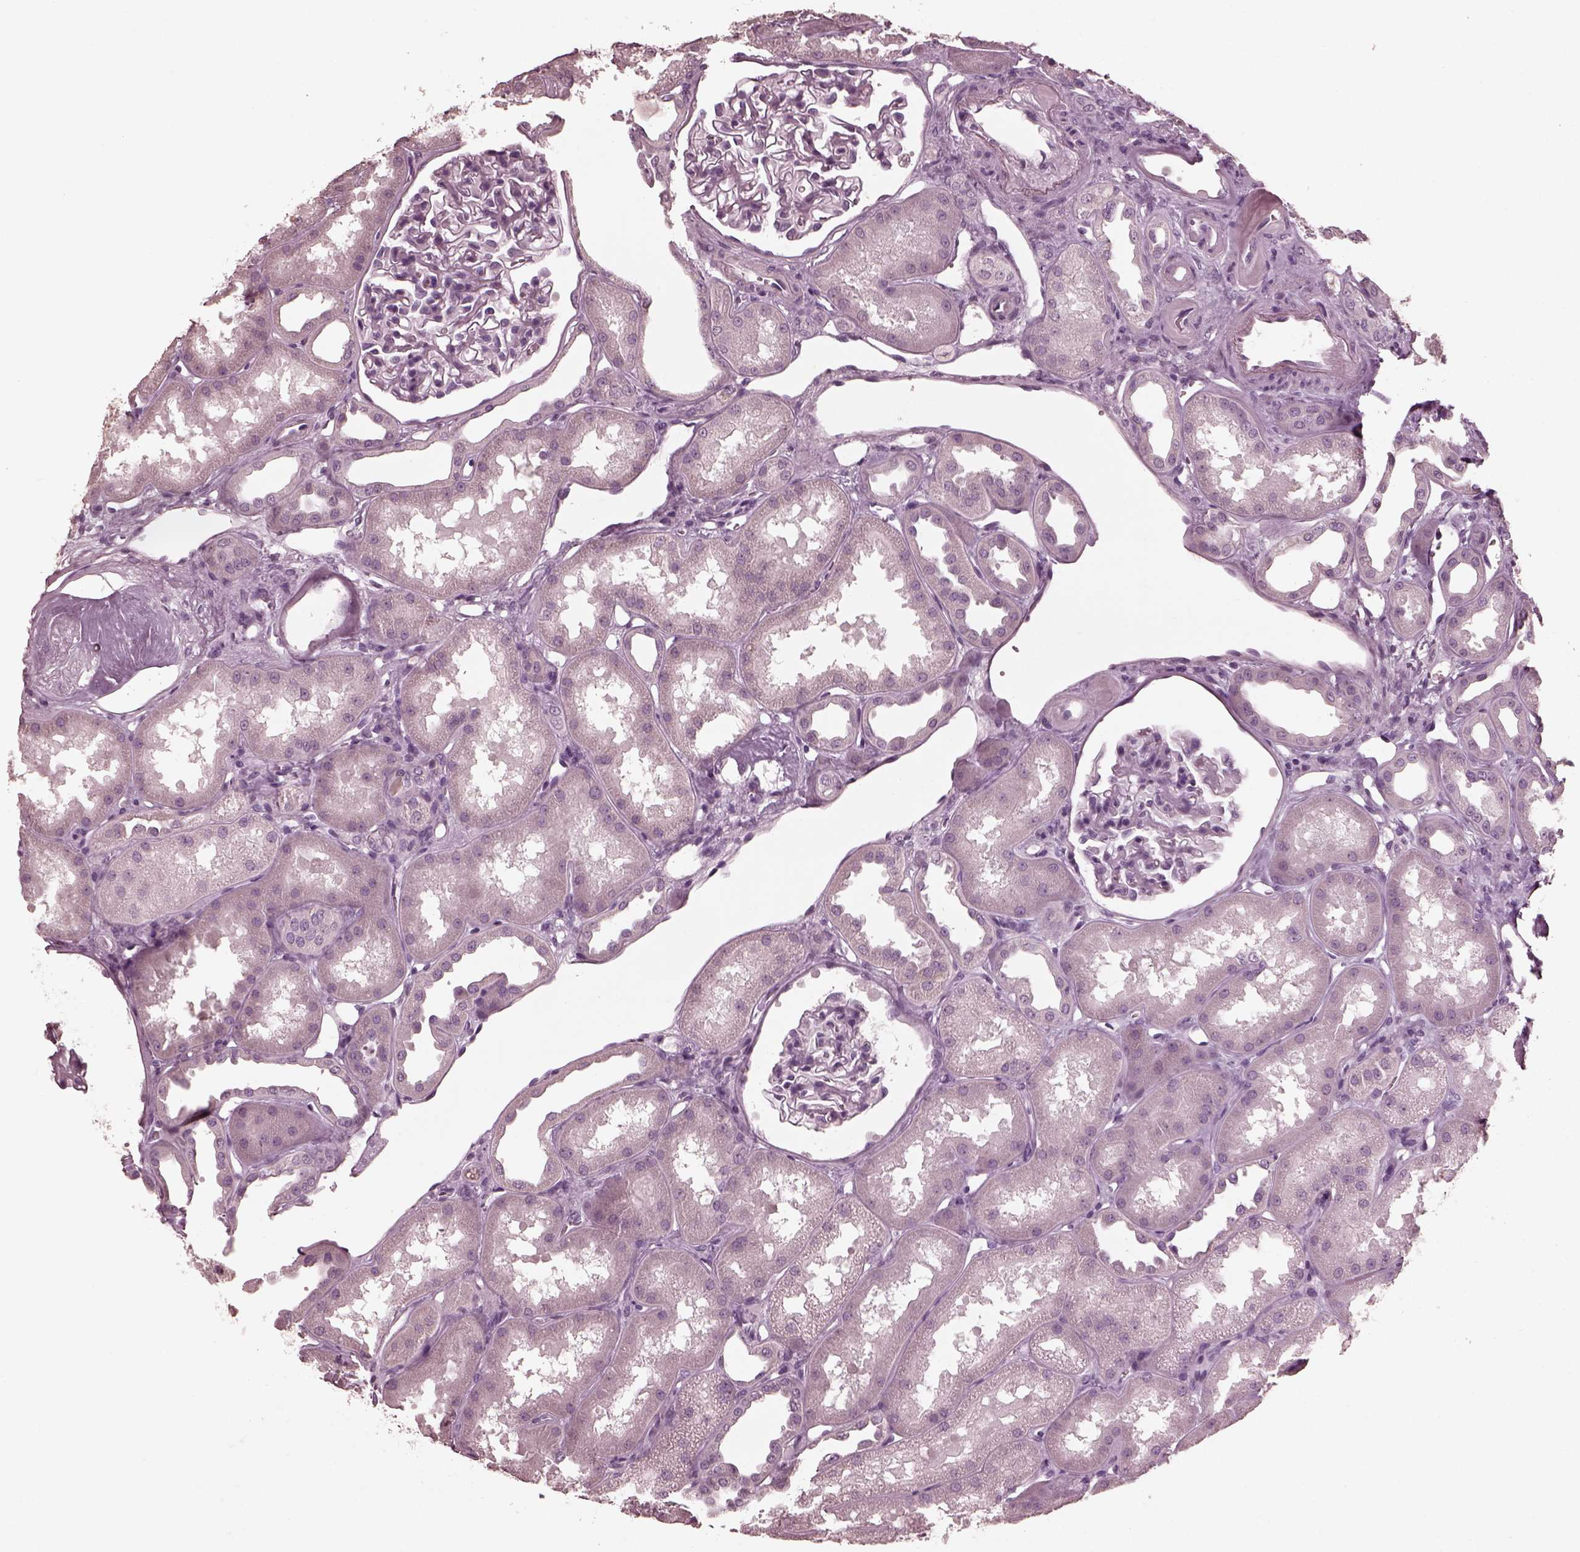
{"staining": {"intensity": "negative", "quantity": "none", "location": "none"}, "tissue": "kidney", "cell_type": "Cells in glomeruli", "image_type": "normal", "snomed": [{"axis": "morphology", "description": "Normal tissue, NOS"}, {"axis": "topography", "description": "Kidney"}], "caption": "Immunohistochemical staining of unremarkable human kidney demonstrates no significant positivity in cells in glomeruli. Nuclei are stained in blue.", "gene": "CGA", "patient": {"sex": "male", "age": 61}}